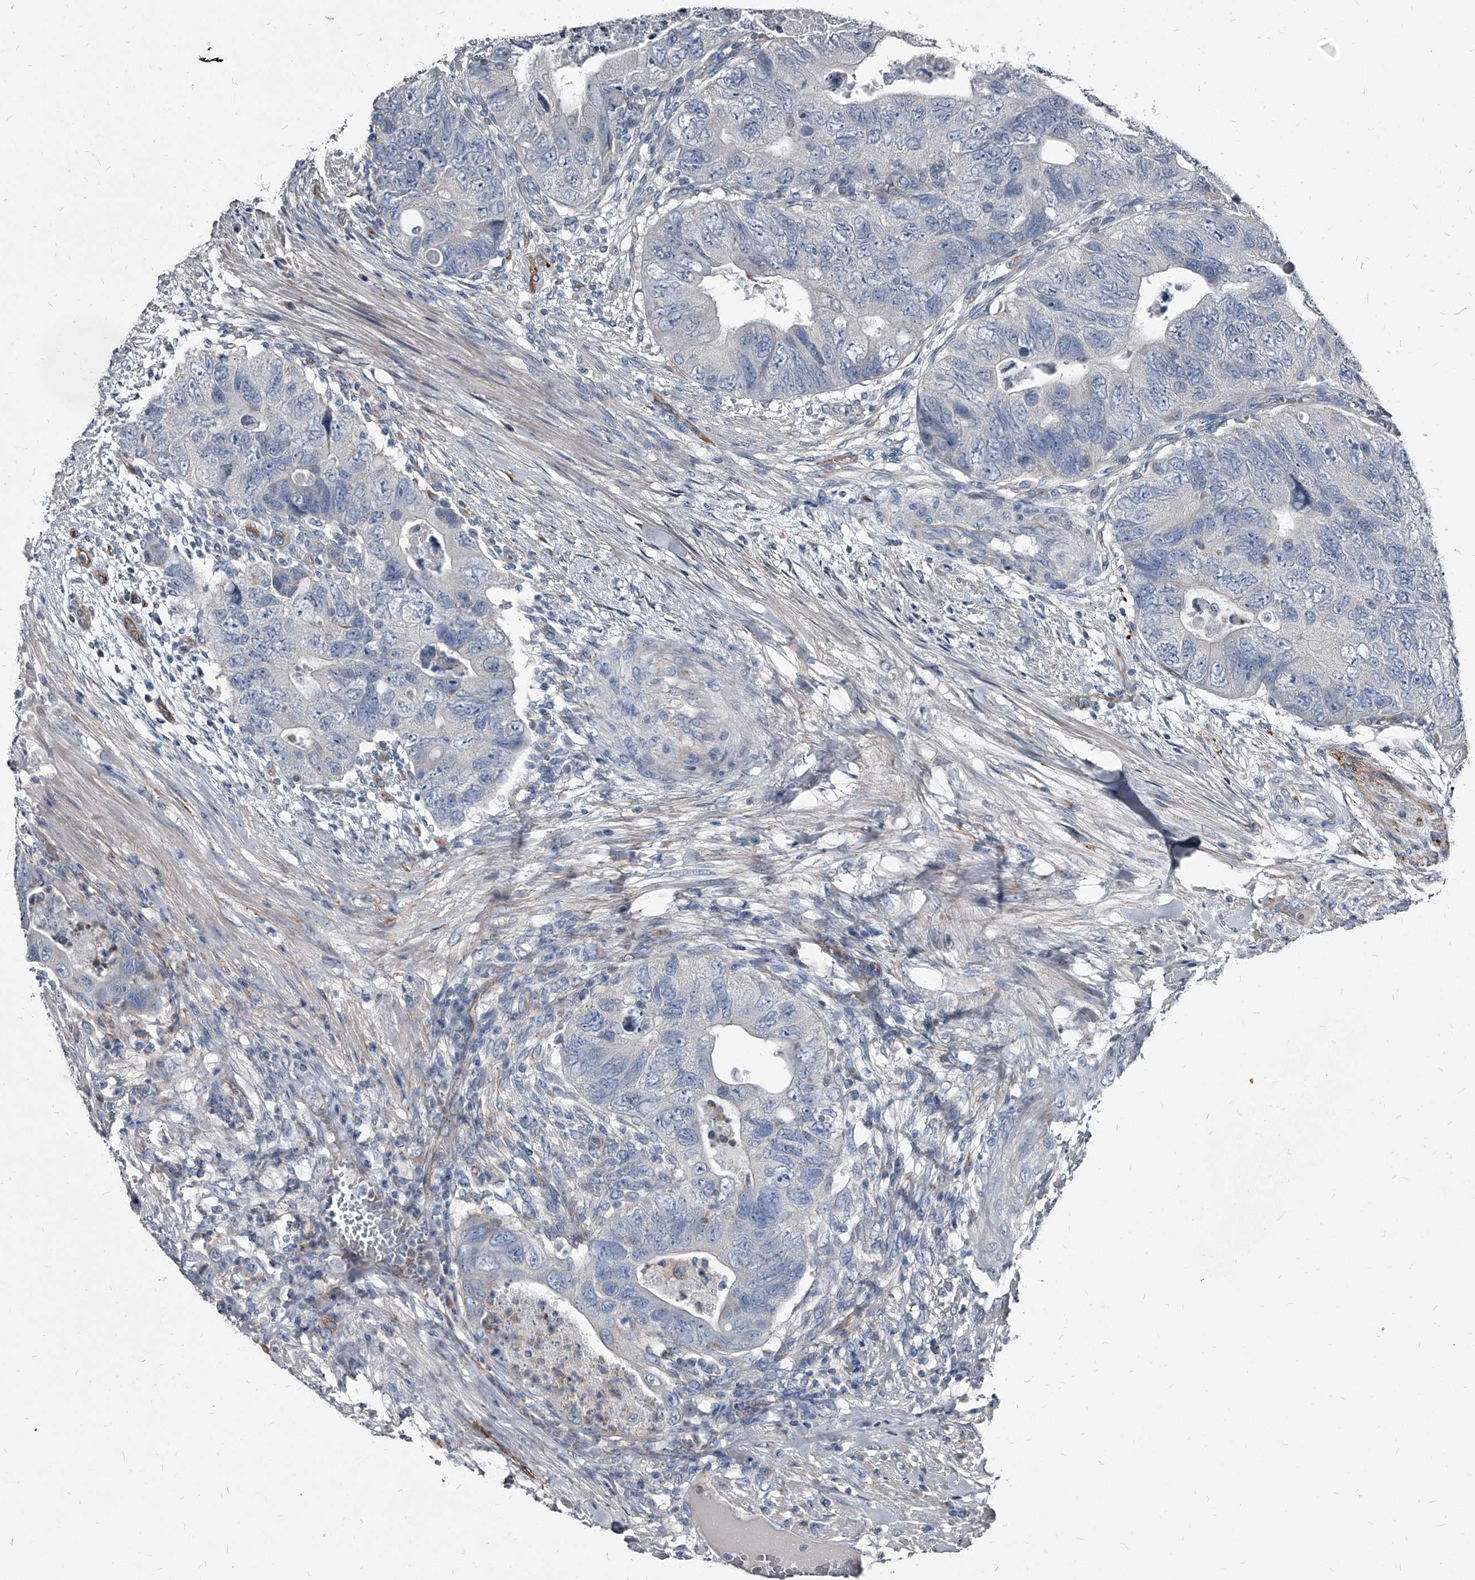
{"staining": {"intensity": "negative", "quantity": "none", "location": "none"}, "tissue": "colorectal cancer", "cell_type": "Tumor cells", "image_type": "cancer", "snomed": [{"axis": "morphology", "description": "Adenocarcinoma, NOS"}, {"axis": "topography", "description": "Rectum"}], "caption": "A high-resolution image shows IHC staining of colorectal adenocarcinoma, which exhibits no significant staining in tumor cells.", "gene": "PGLYRP3", "patient": {"sex": "male", "age": 63}}